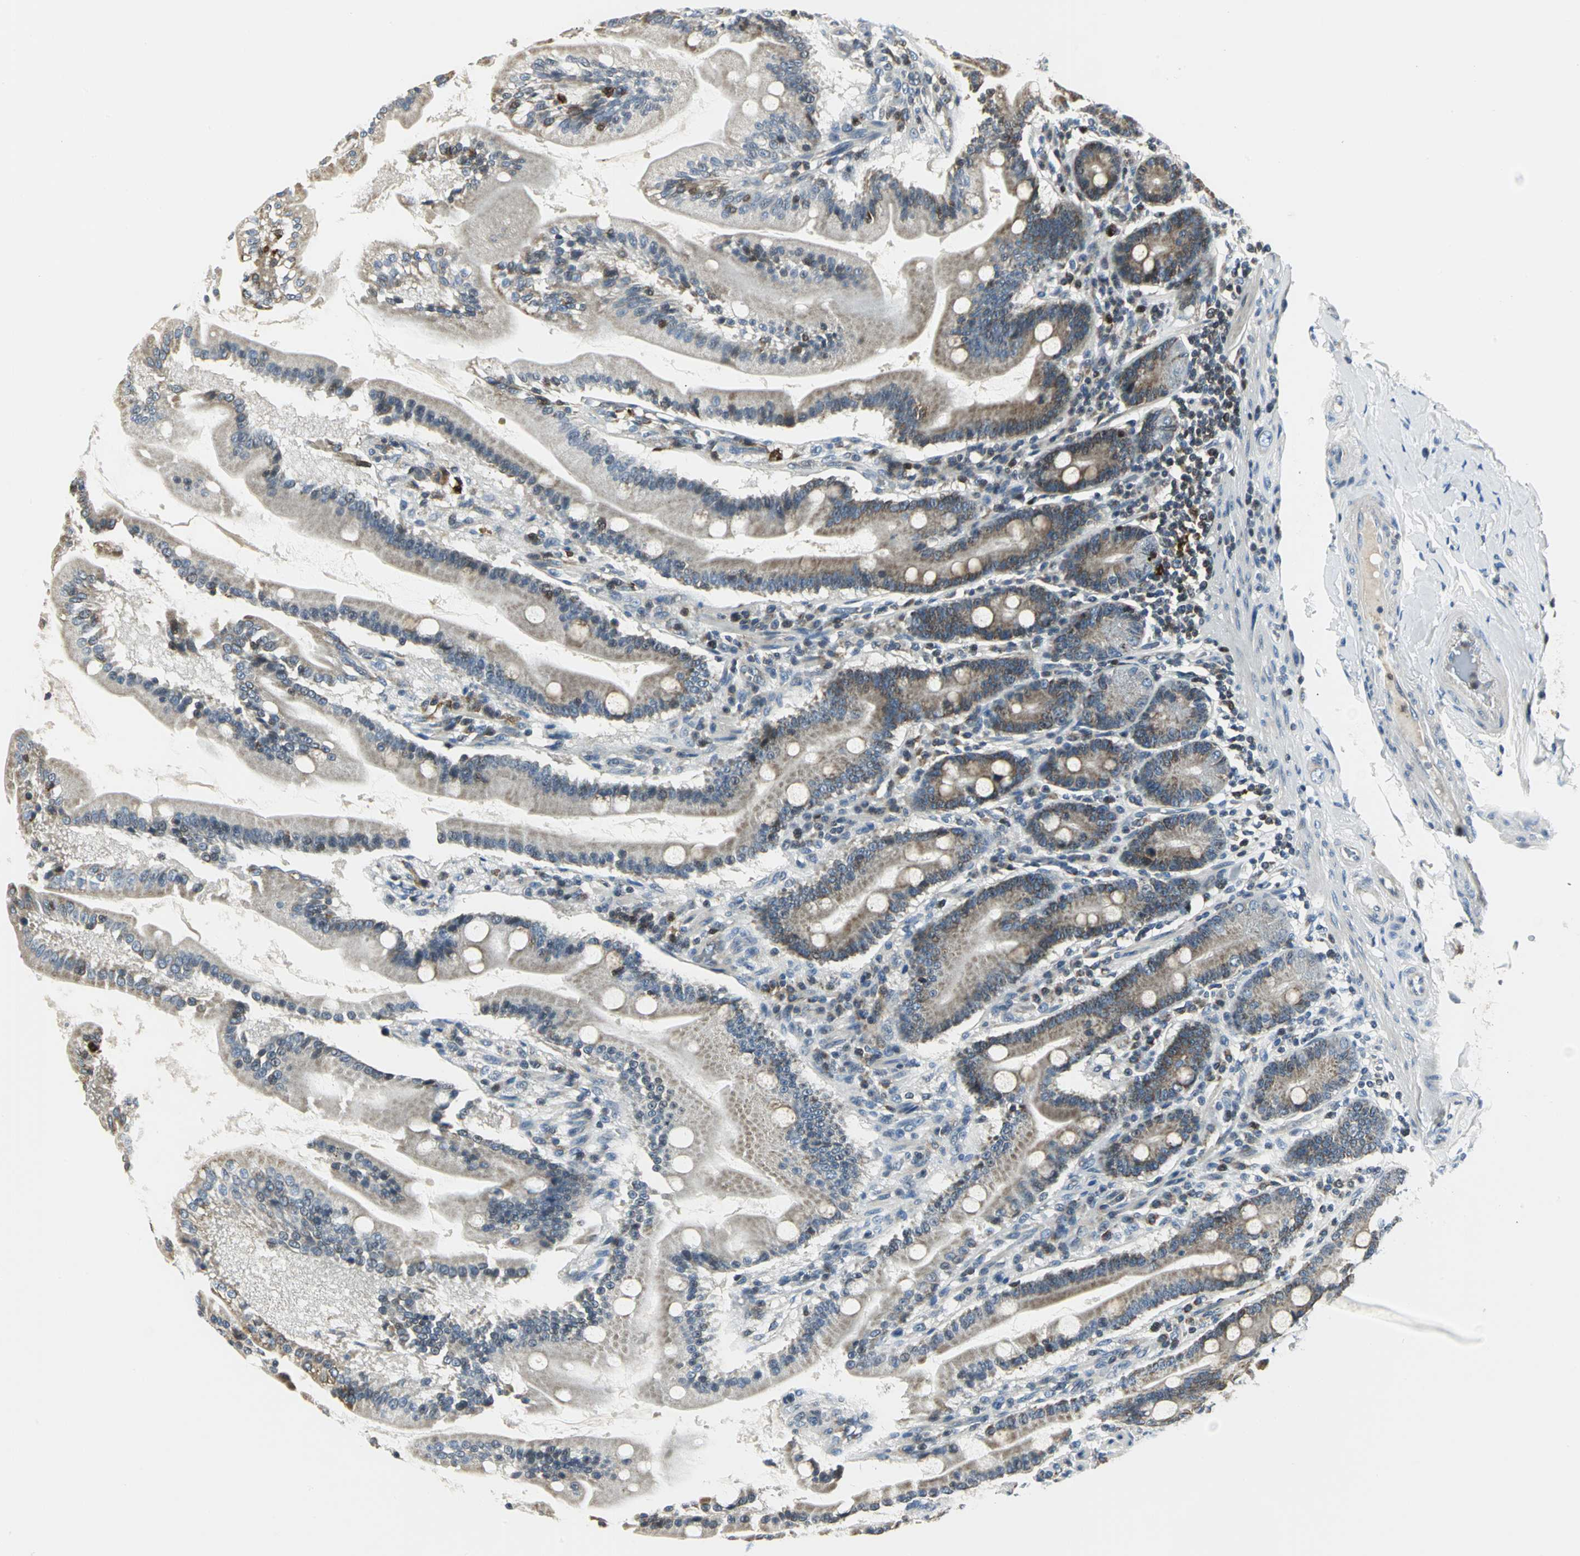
{"staining": {"intensity": "moderate", "quantity": "25%-75%", "location": "cytoplasmic/membranous"}, "tissue": "duodenum", "cell_type": "Glandular cells", "image_type": "normal", "snomed": [{"axis": "morphology", "description": "Normal tissue, NOS"}, {"axis": "topography", "description": "Duodenum"}], "caption": "Duodenum stained with immunohistochemistry (IHC) exhibits moderate cytoplasmic/membranous staining in about 25%-75% of glandular cells. (Stains: DAB in brown, nuclei in blue, Microscopy: brightfield microscopy at high magnification).", "gene": "USP40", "patient": {"sex": "female", "age": 64}}